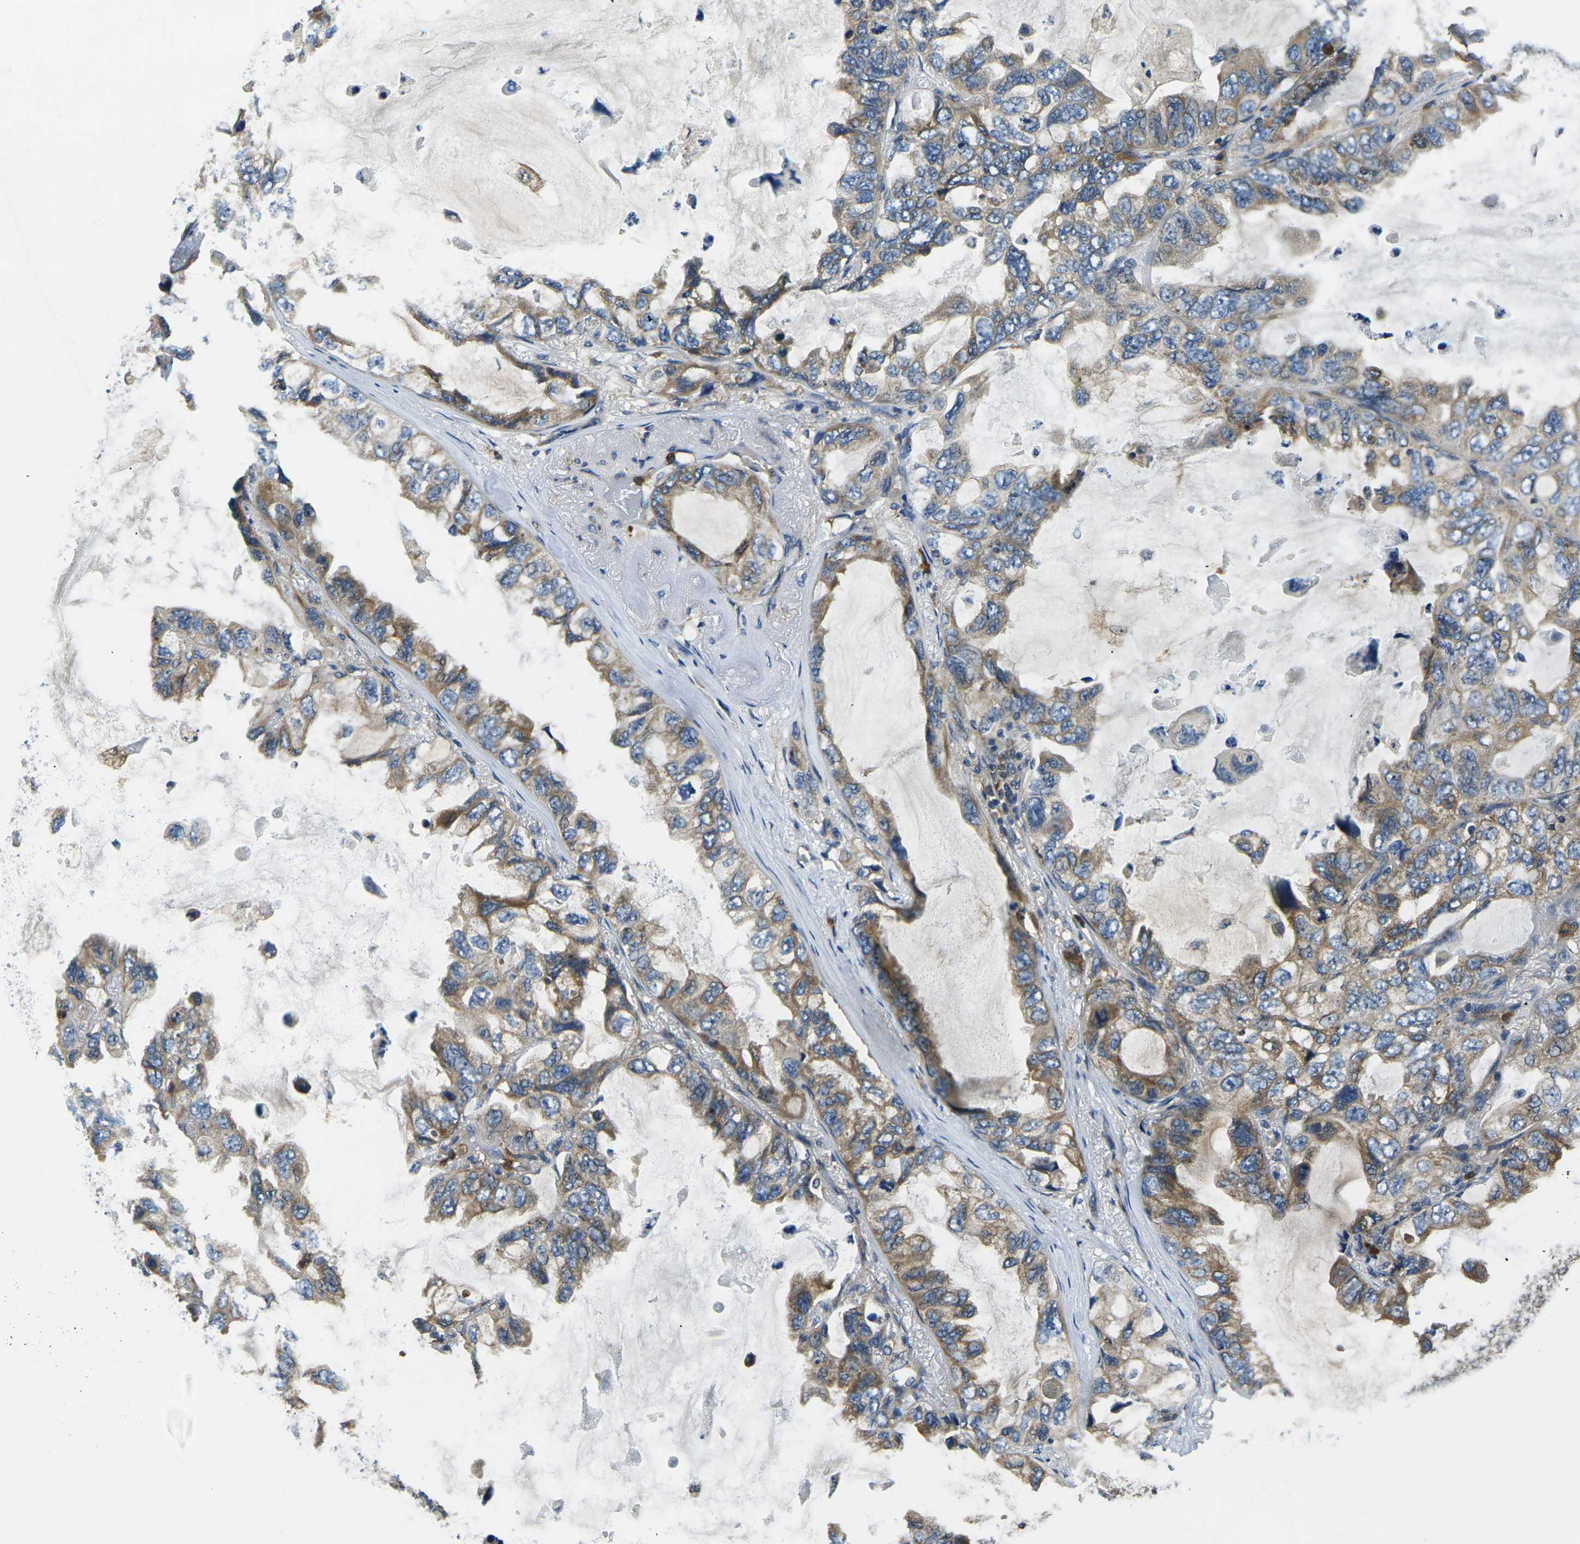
{"staining": {"intensity": "moderate", "quantity": ">75%", "location": "cytoplasmic/membranous"}, "tissue": "lung cancer", "cell_type": "Tumor cells", "image_type": "cancer", "snomed": [{"axis": "morphology", "description": "Squamous cell carcinoma, NOS"}, {"axis": "topography", "description": "Lung"}], "caption": "Immunohistochemical staining of human lung cancer shows moderate cytoplasmic/membranous protein staining in approximately >75% of tumor cells.", "gene": "RAB1B", "patient": {"sex": "female", "age": 73}}